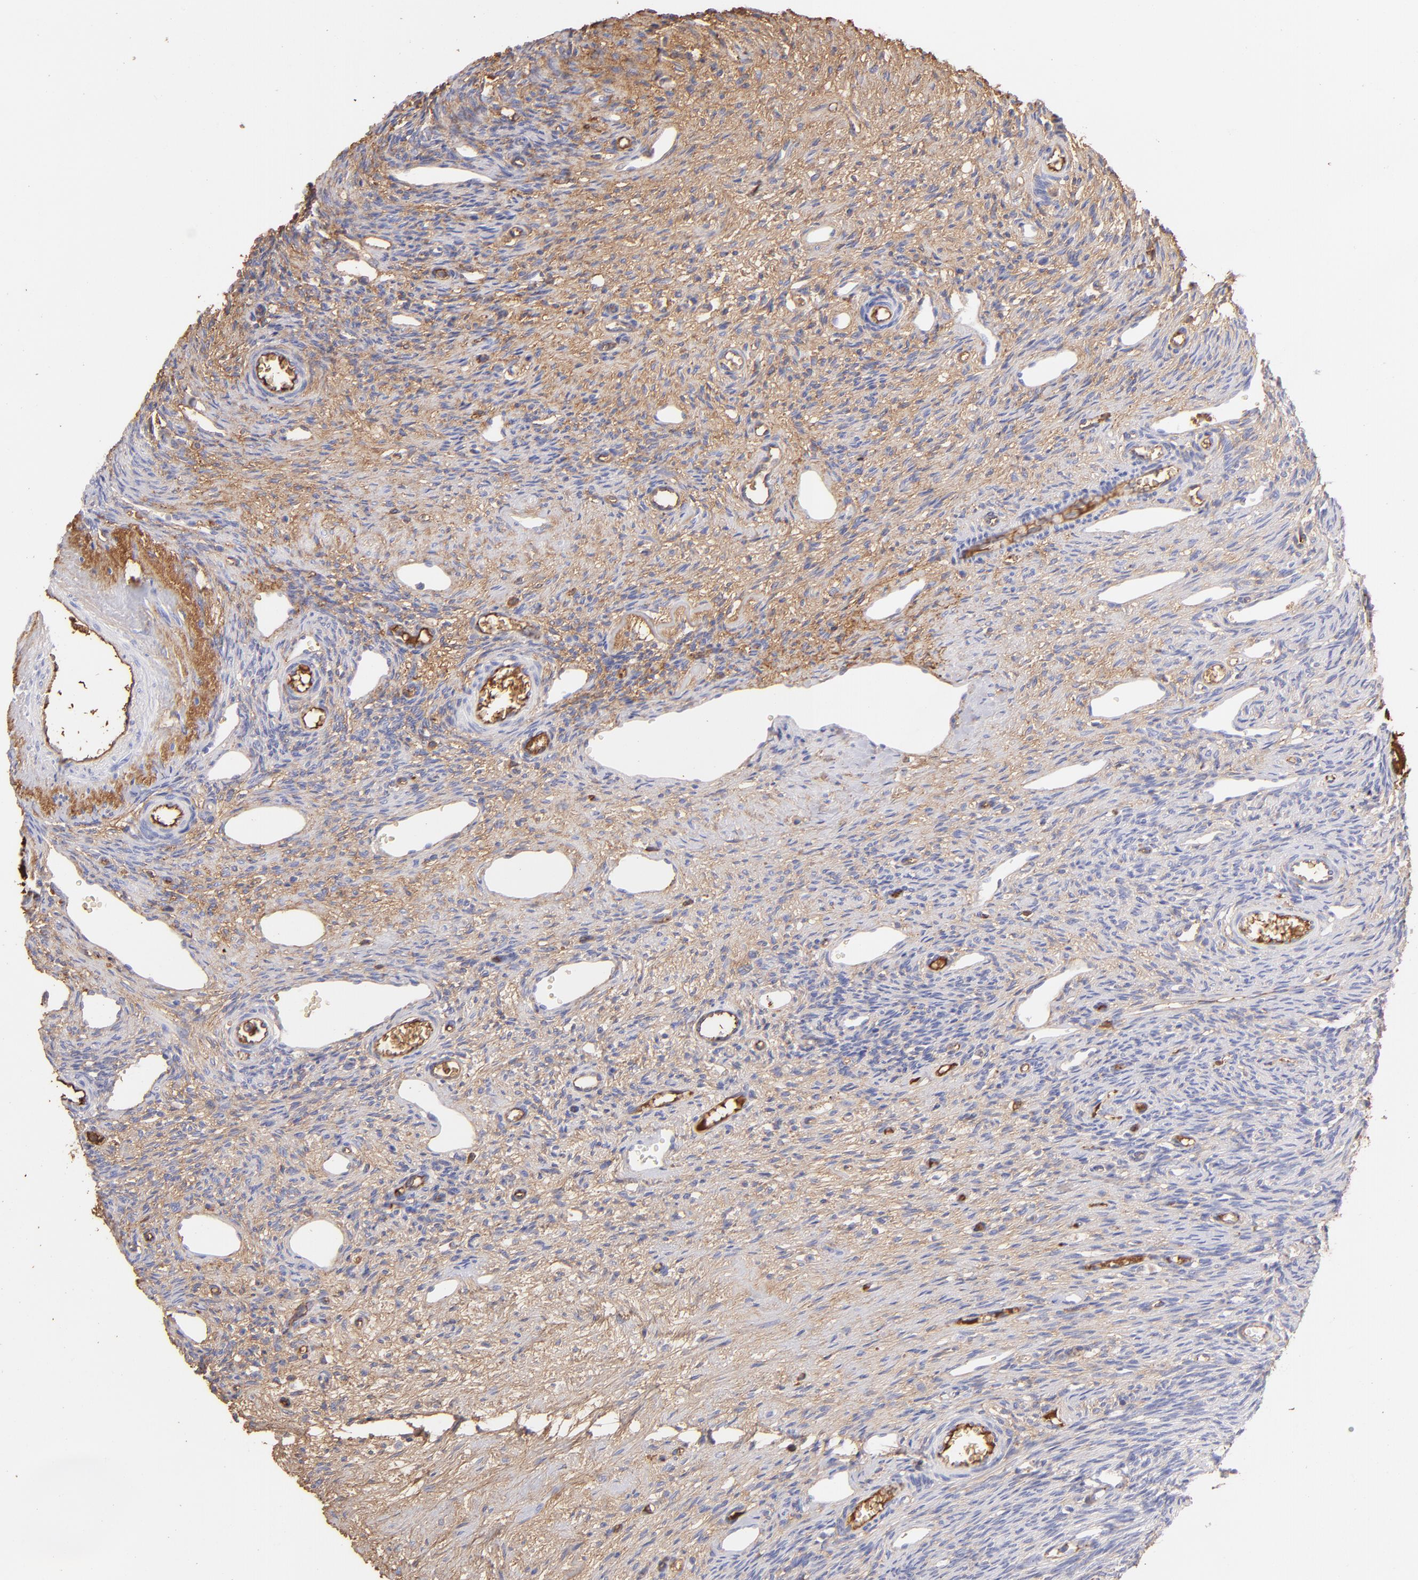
{"staining": {"intensity": "weak", "quantity": "25%-75%", "location": "cytoplasmic/membranous"}, "tissue": "ovary", "cell_type": "Ovarian stroma cells", "image_type": "normal", "snomed": [{"axis": "morphology", "description": "Normal tissue, NOS"}, {"axis": "topography", "description": "Ovary"}], "caption": "Immunohistochemical staining of unremarkable ovary displays low levels of weak cytoplasmic/membranous staining in about 25%-75% of ovarian stroma cells.", "gene": "FGB", "patient": {"sex": "female", "age": 33}}